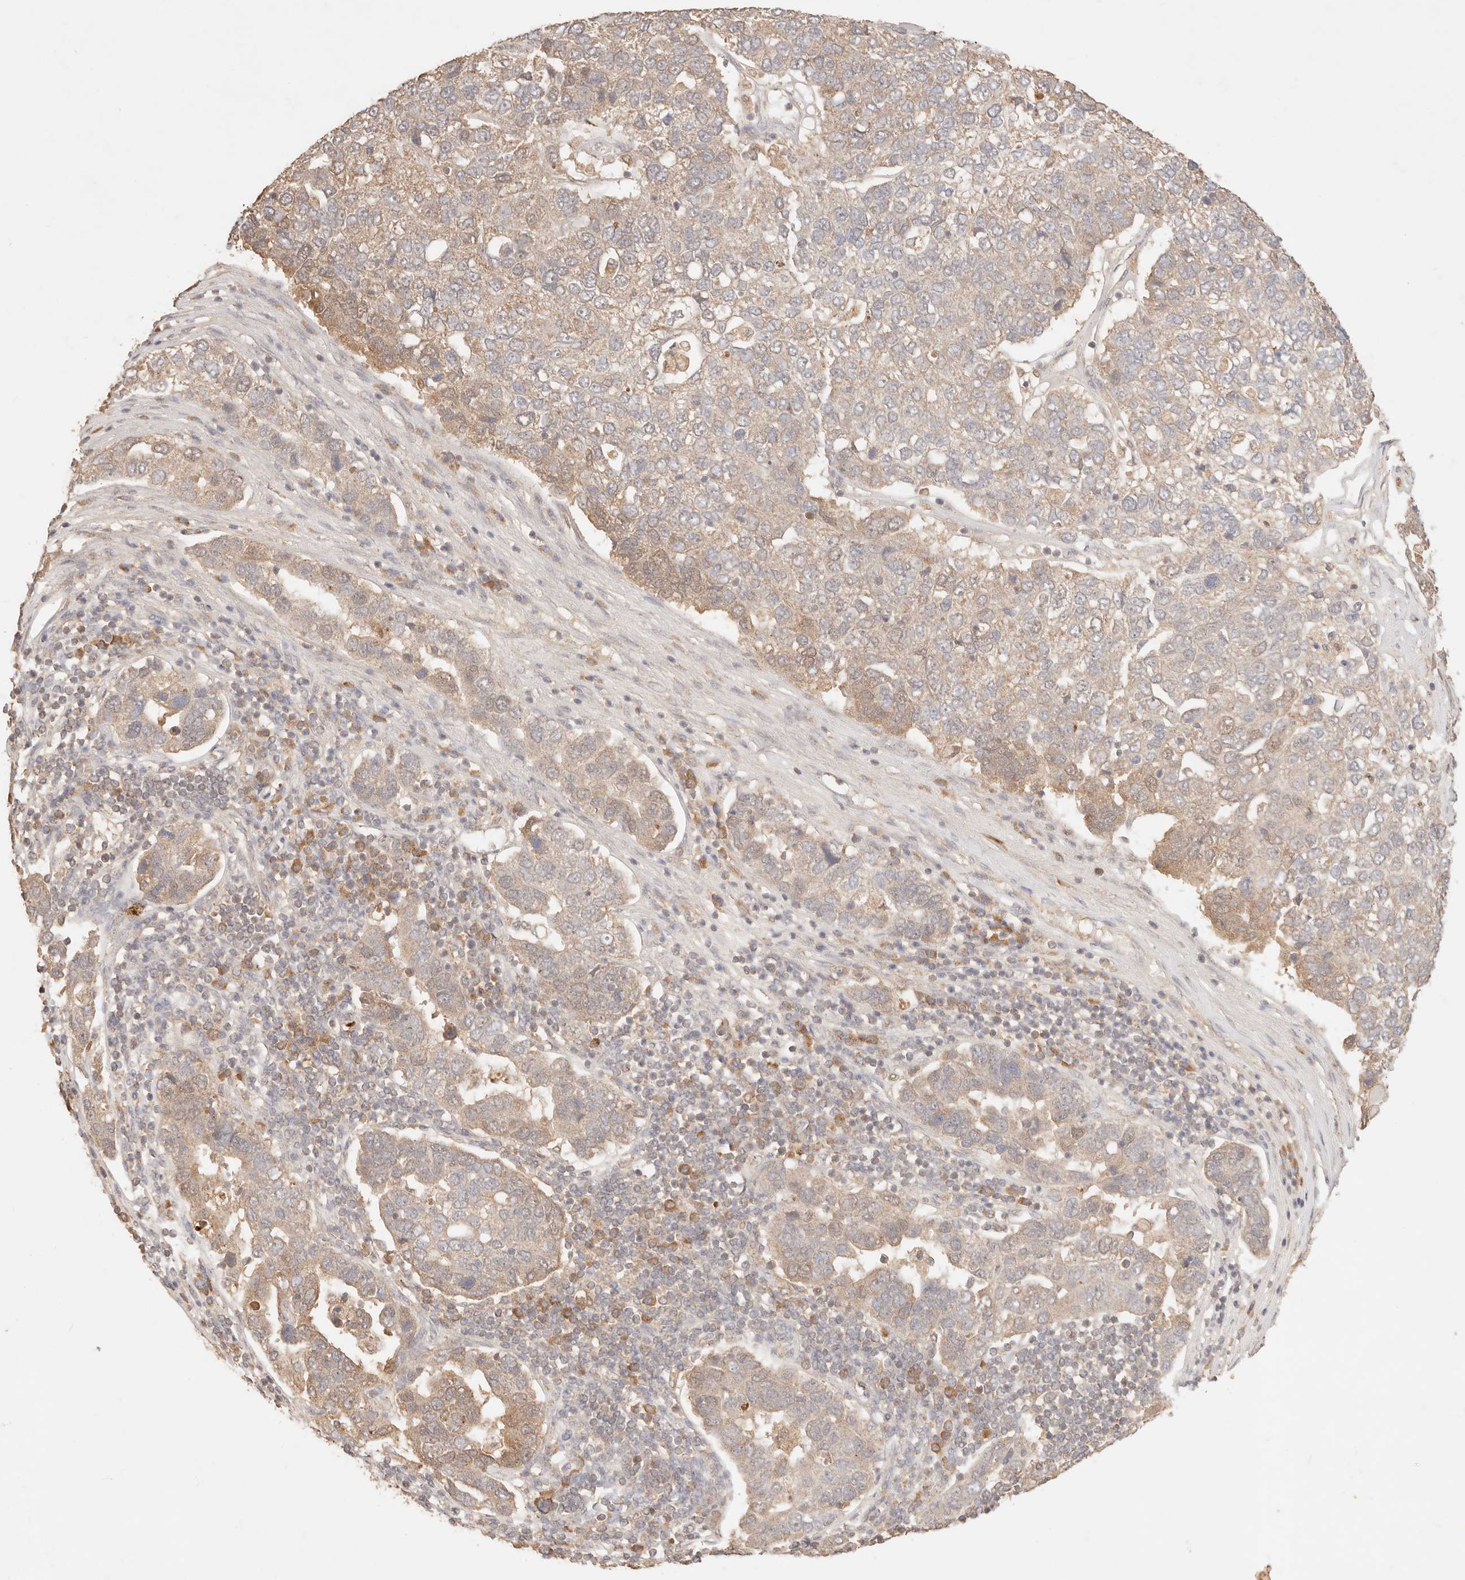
{"staining": {"intensity": "moderate", "quantity": "<25%", "location": "cytoplasmic/membranous"}, "tissue": "pancreatic cancer", "cell_type": "Tumor cells", "image_type": "cancer", "snomed": [{"axis": "morphology", "description": "Adenocarcinoma, NOS"}, {"axis": "topography", "description": "Pancreas"}], "caption": "Immunohistochemical staining of human pancreatic cancer reveals low levels of moderate cytoplasmic/membranous staining in about <25% of tumor cells.", "gene": "TRIM11", "patient": {"sex": "female", "age": 61}}